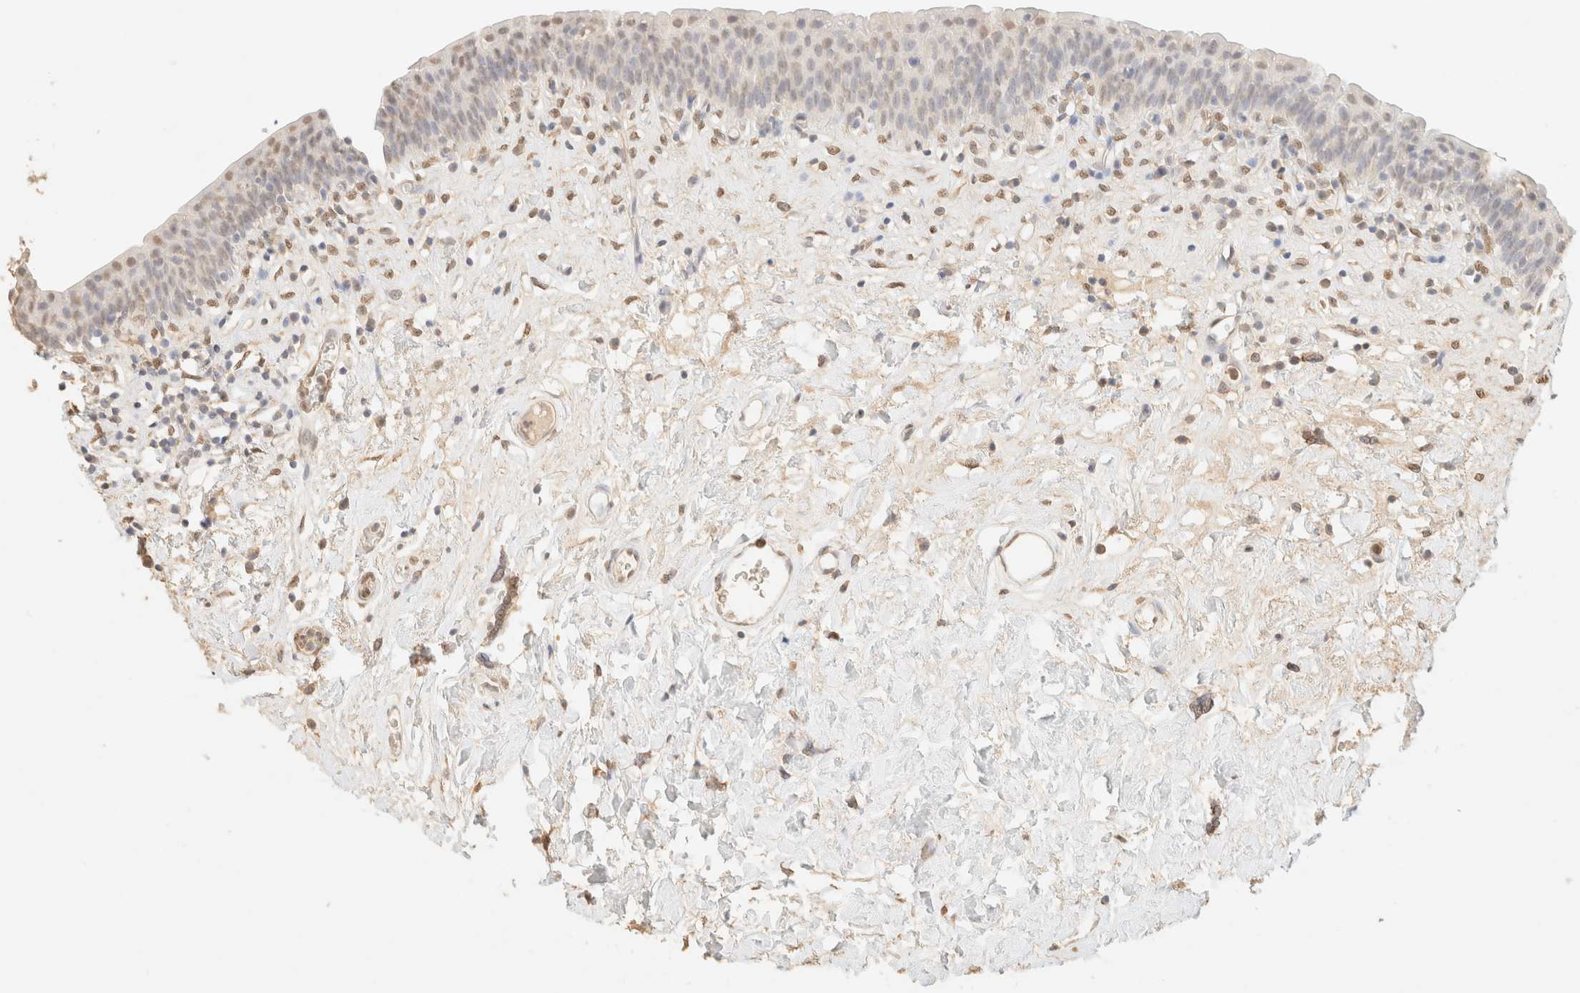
{"staining": {"intensity": "moderate", "quantity": "<25%", "location": "nuclear"}, "tissue": "urinary bladder", "cell_type": "Urothelial cells", "image_type": "normal", "snomed": [{"axis": "morphology", "description": "Normal tissue, NOS"}, {"axis": "topography", "description": "Urinary bladder"}], "caption": "This histopathology image reveals immunohistochemistry staining of unremarkable human urinary bladder, with low moderate nuclear positivity in about <25% of urothelial cells.", "gene": "S100A13", "patient": {"sex": "male", "age": 83}}